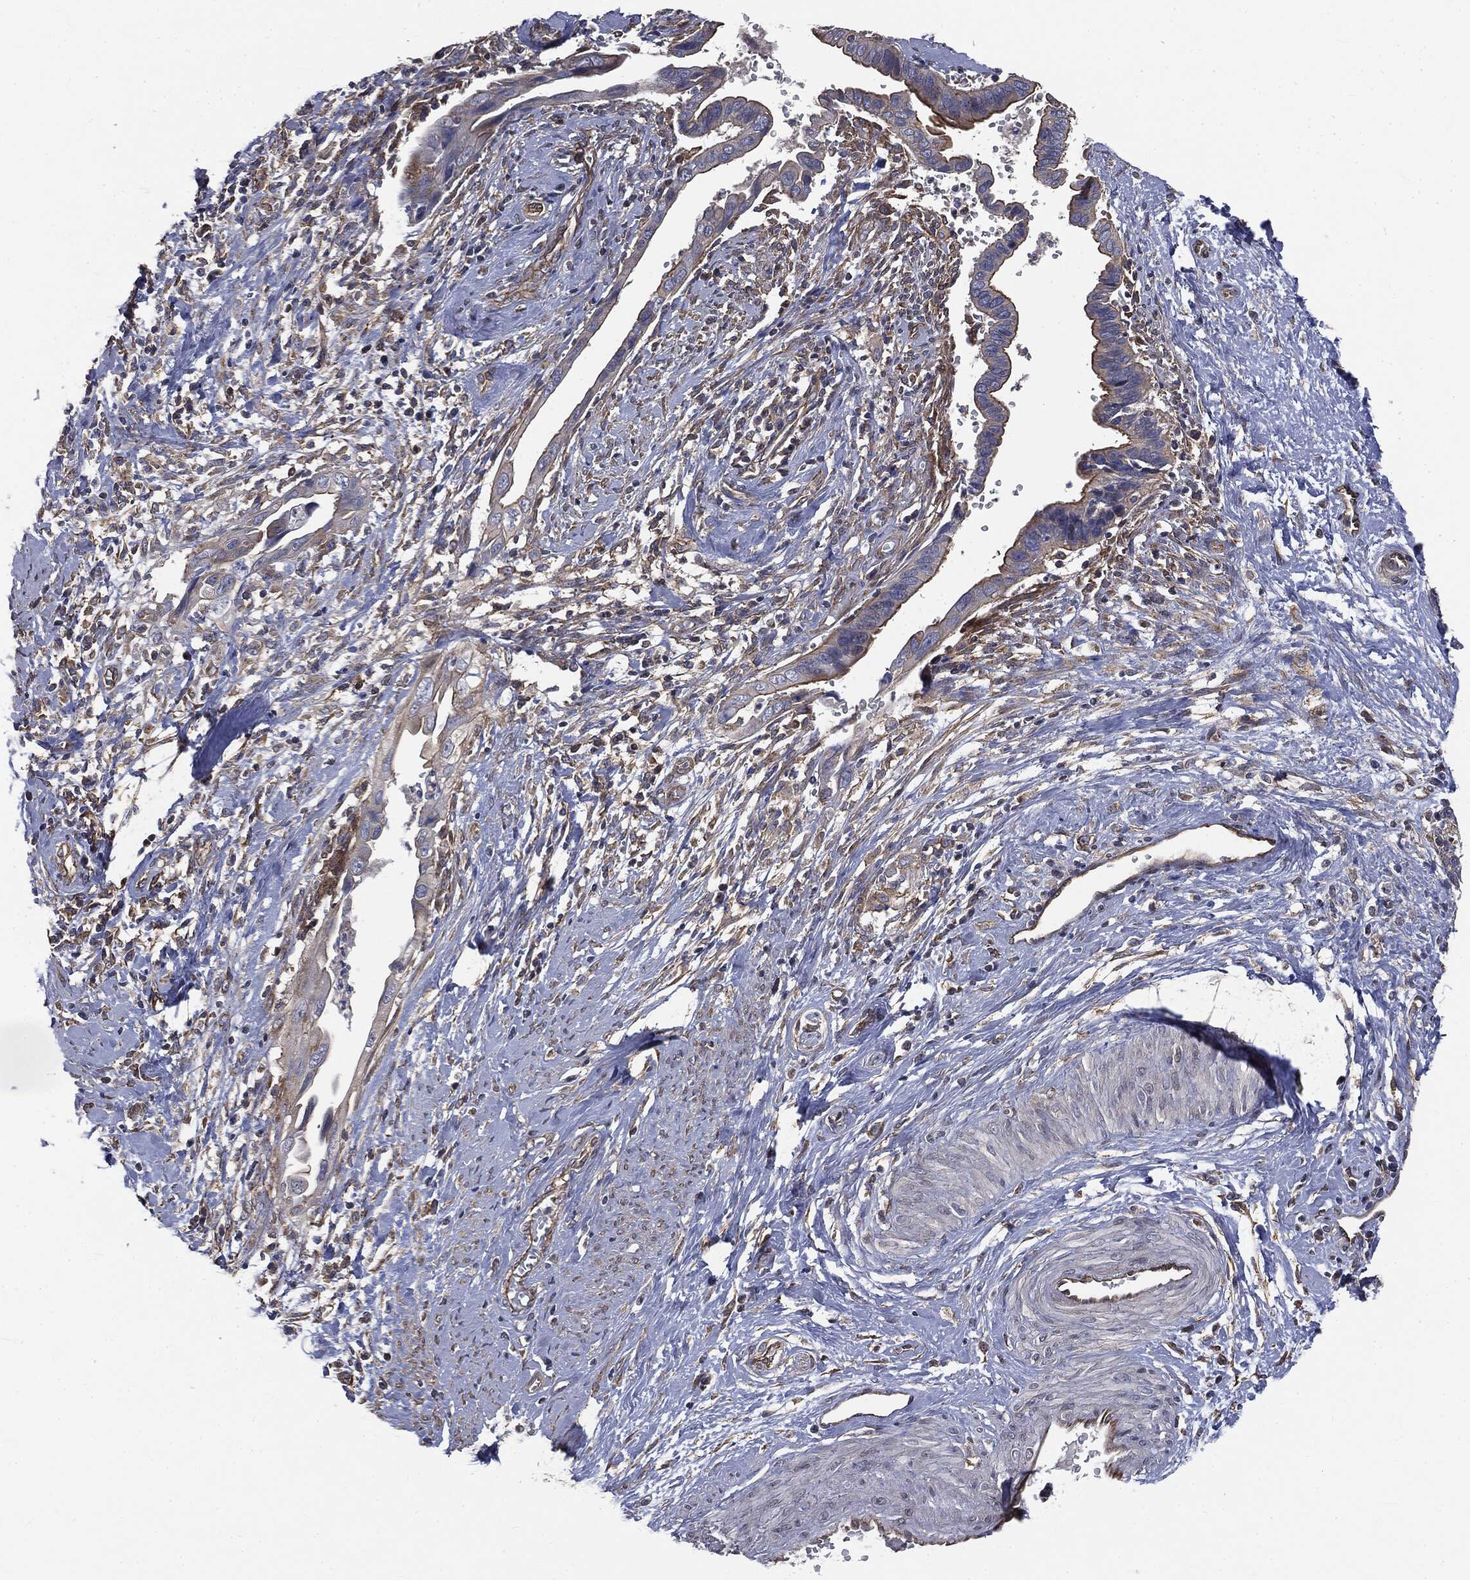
{"staining": {"intensity": "moderate", "quantity": "<25%", "location": "cytoplasmic/membranous"}, "tissue": "cervical cancer", "cell_type": "Tumor cells", "image_type": "cancer", "snomed": [{"axis": "morphology", "description": "Adenocarcinoma, NOS"}, {"axis": "topography", "description": "Cervix"}], "caption": "Cervical adenocarcinoma stained with a protein marker reveals moderate staining in tumor cells.", "gene": "EPS15L1", "patient": {"sex": "female", "age": 42}}